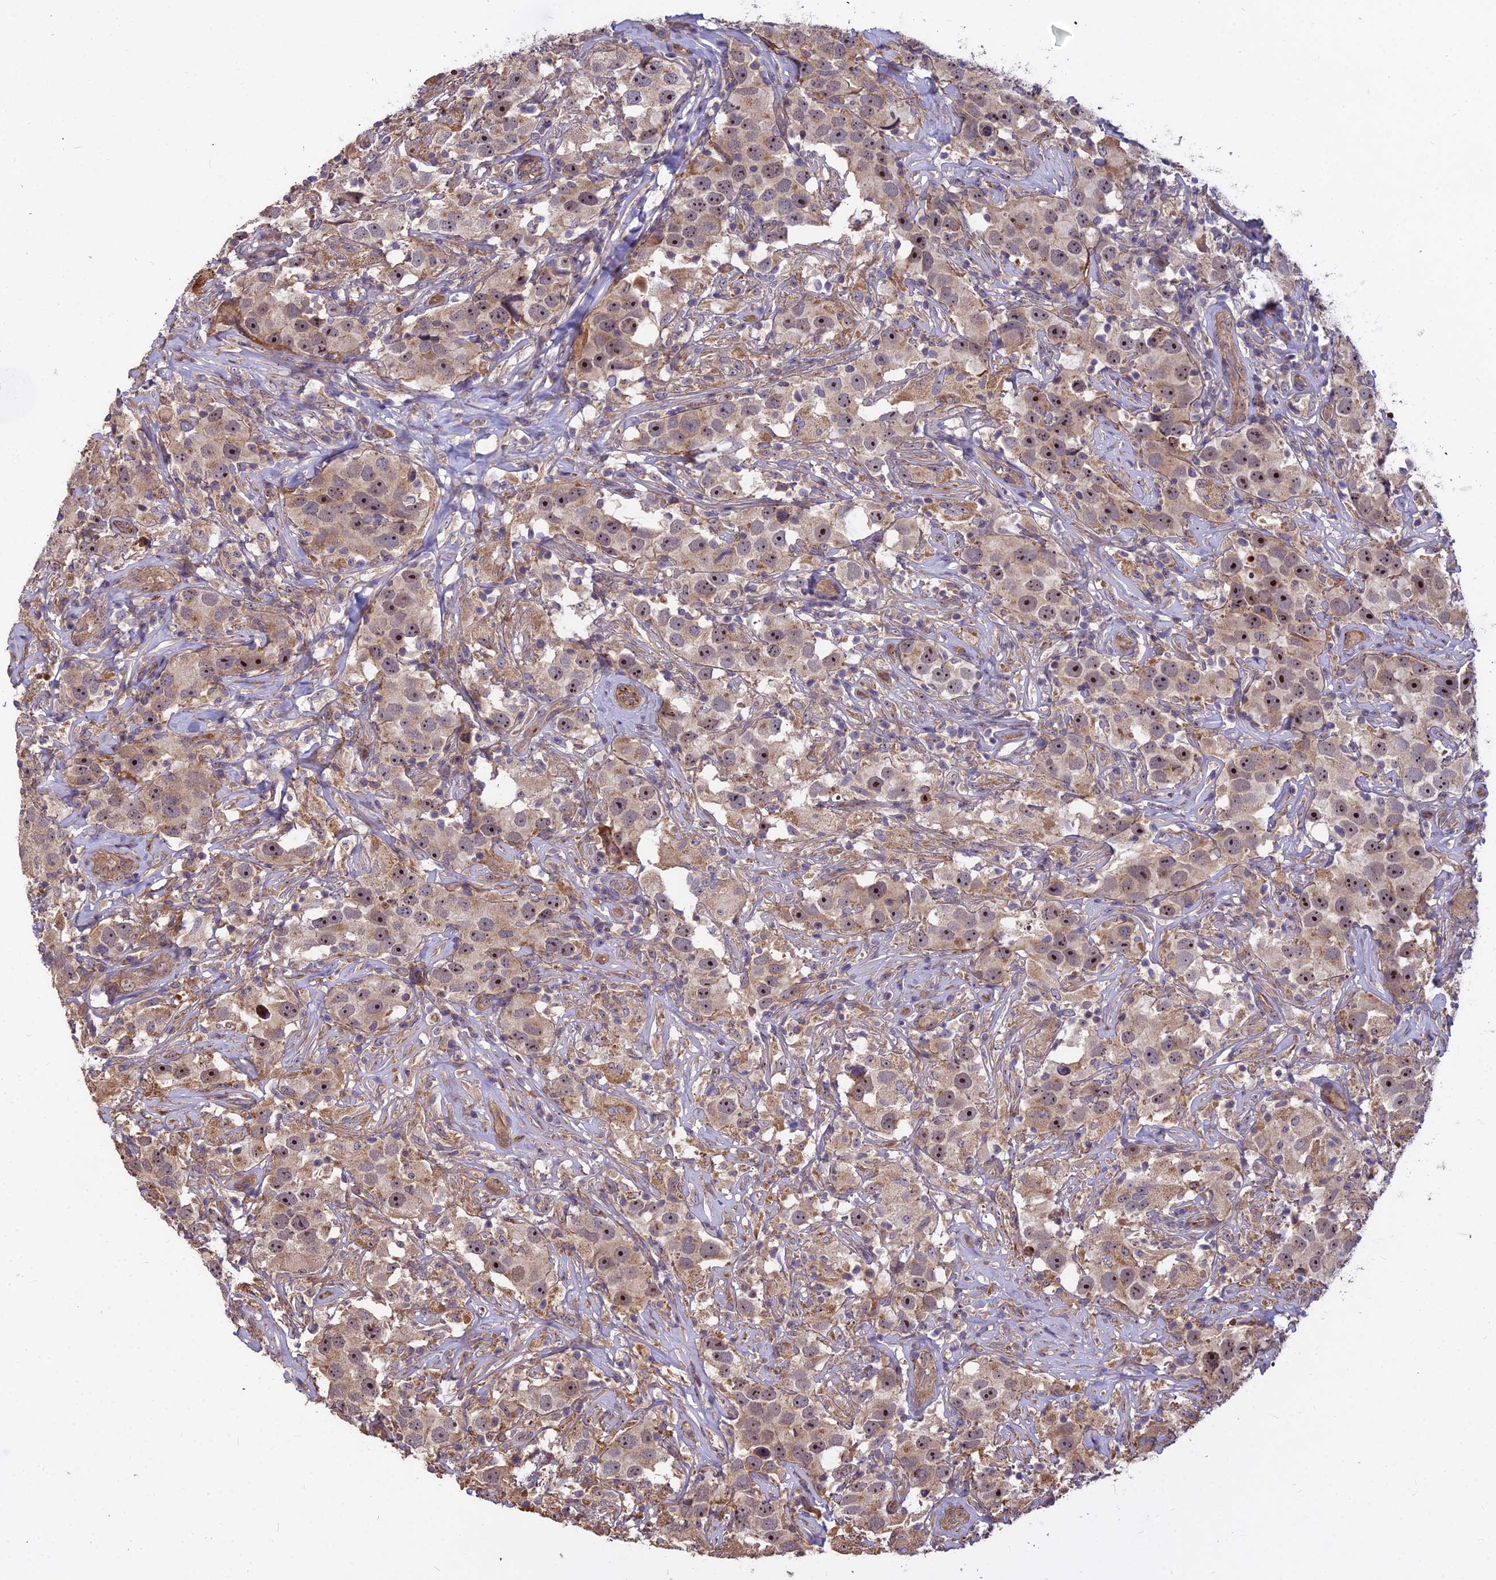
{"staining": {"intensity": "strong", "quantity": "25%-75%", "location": "cytoplasmic/membranous,nuclear"}, "tissue": "testis cancer", "cell_type": "Tumor cells", "image_type": "cancer", "snomed": [{"axis": "morphology", "description": "Seminoma, NOS"}, {"axis": "topography", "description": "Testis"}], "caption": "Testis cancer tissue shows strong cytoplasmic/membranous and nuclear expression in about 25%-75% of tumor cells, visualized by immunohistochemistry.", "gene": "TCEA3", "patient": {"sex": "male", "age": 49}}